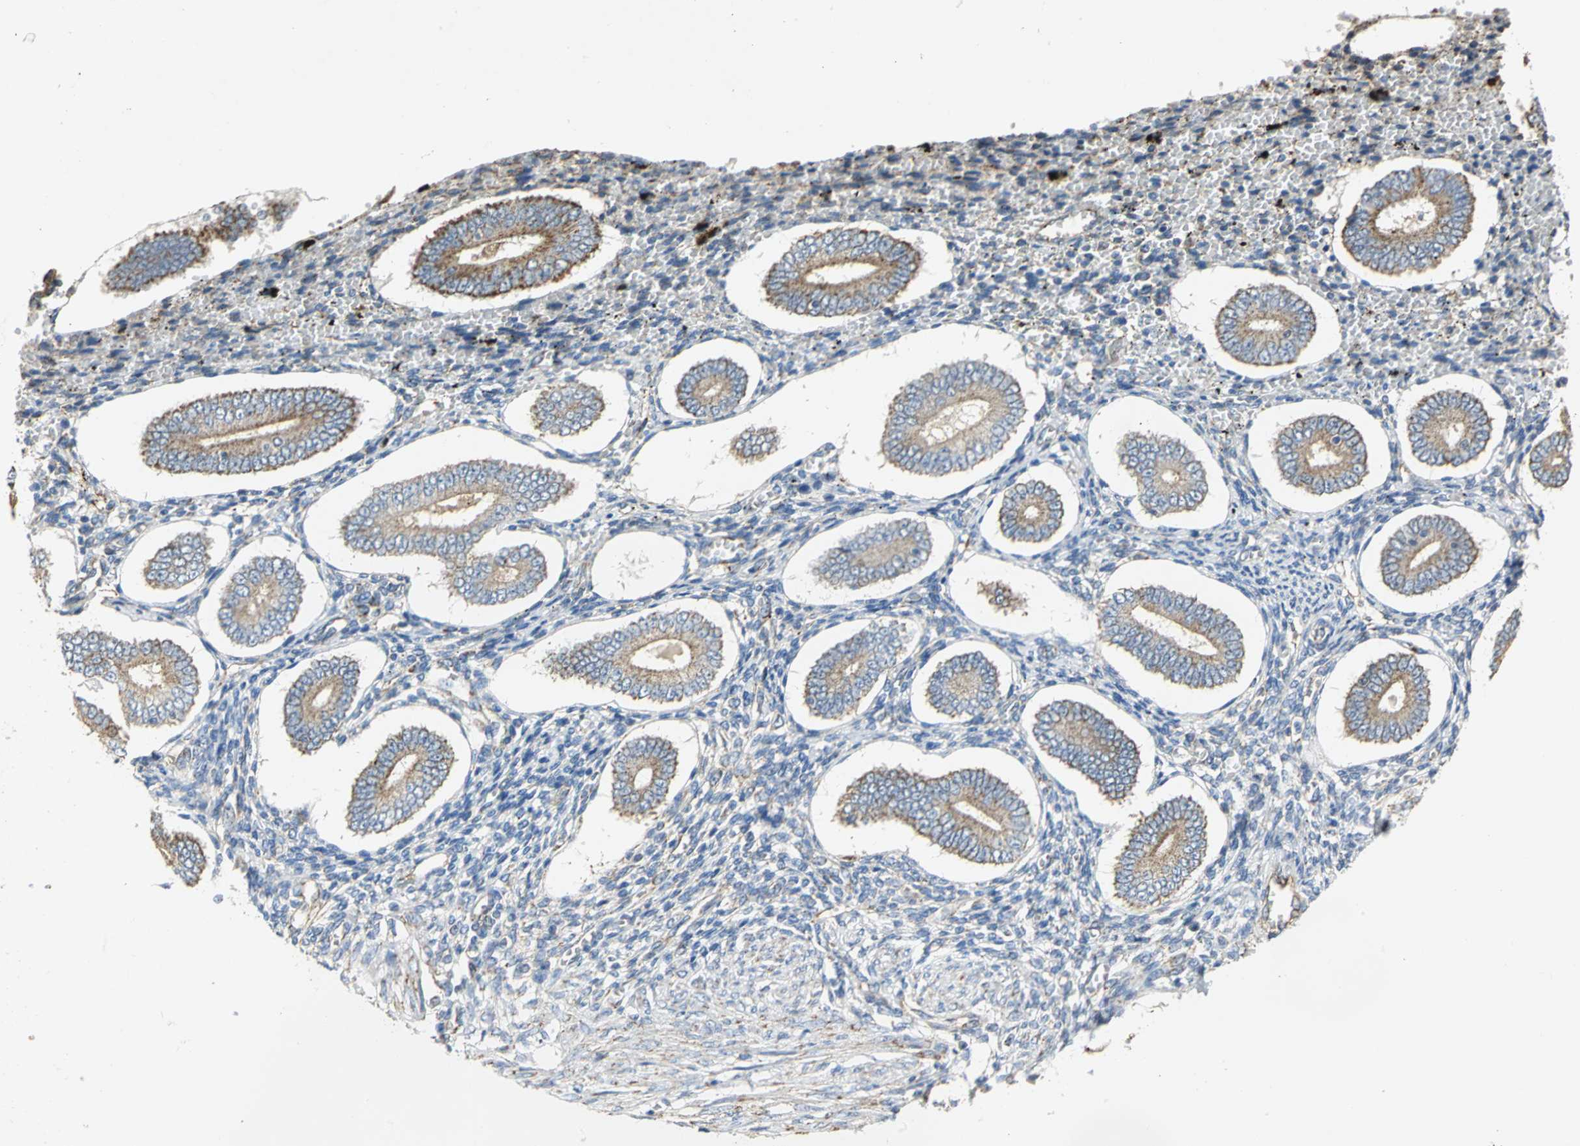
{"staining": {"intensity": "weak", "quantity": "25%-75%", "location": "cytoplasmic/membranous"}, "tissue": "endometrium", "cell_type": "Cells in endometrial stroma", "image_type": "normal", "snomed": [{"axis": "morphology", "description": "Normal tissue, NOS"}, {"axis": "topography", "description": "Endometrium"}], "caption": "Brown immunohistochemical staining in normal human endometrium displays weak cytoplasmic/membranous staining in about 25%-75% of cells in endometrial stroma. (IHC, brightfield microscopy, high magnification).", "gene": "NDUFB5", "patient": {"sex": "female", "age": 42}}